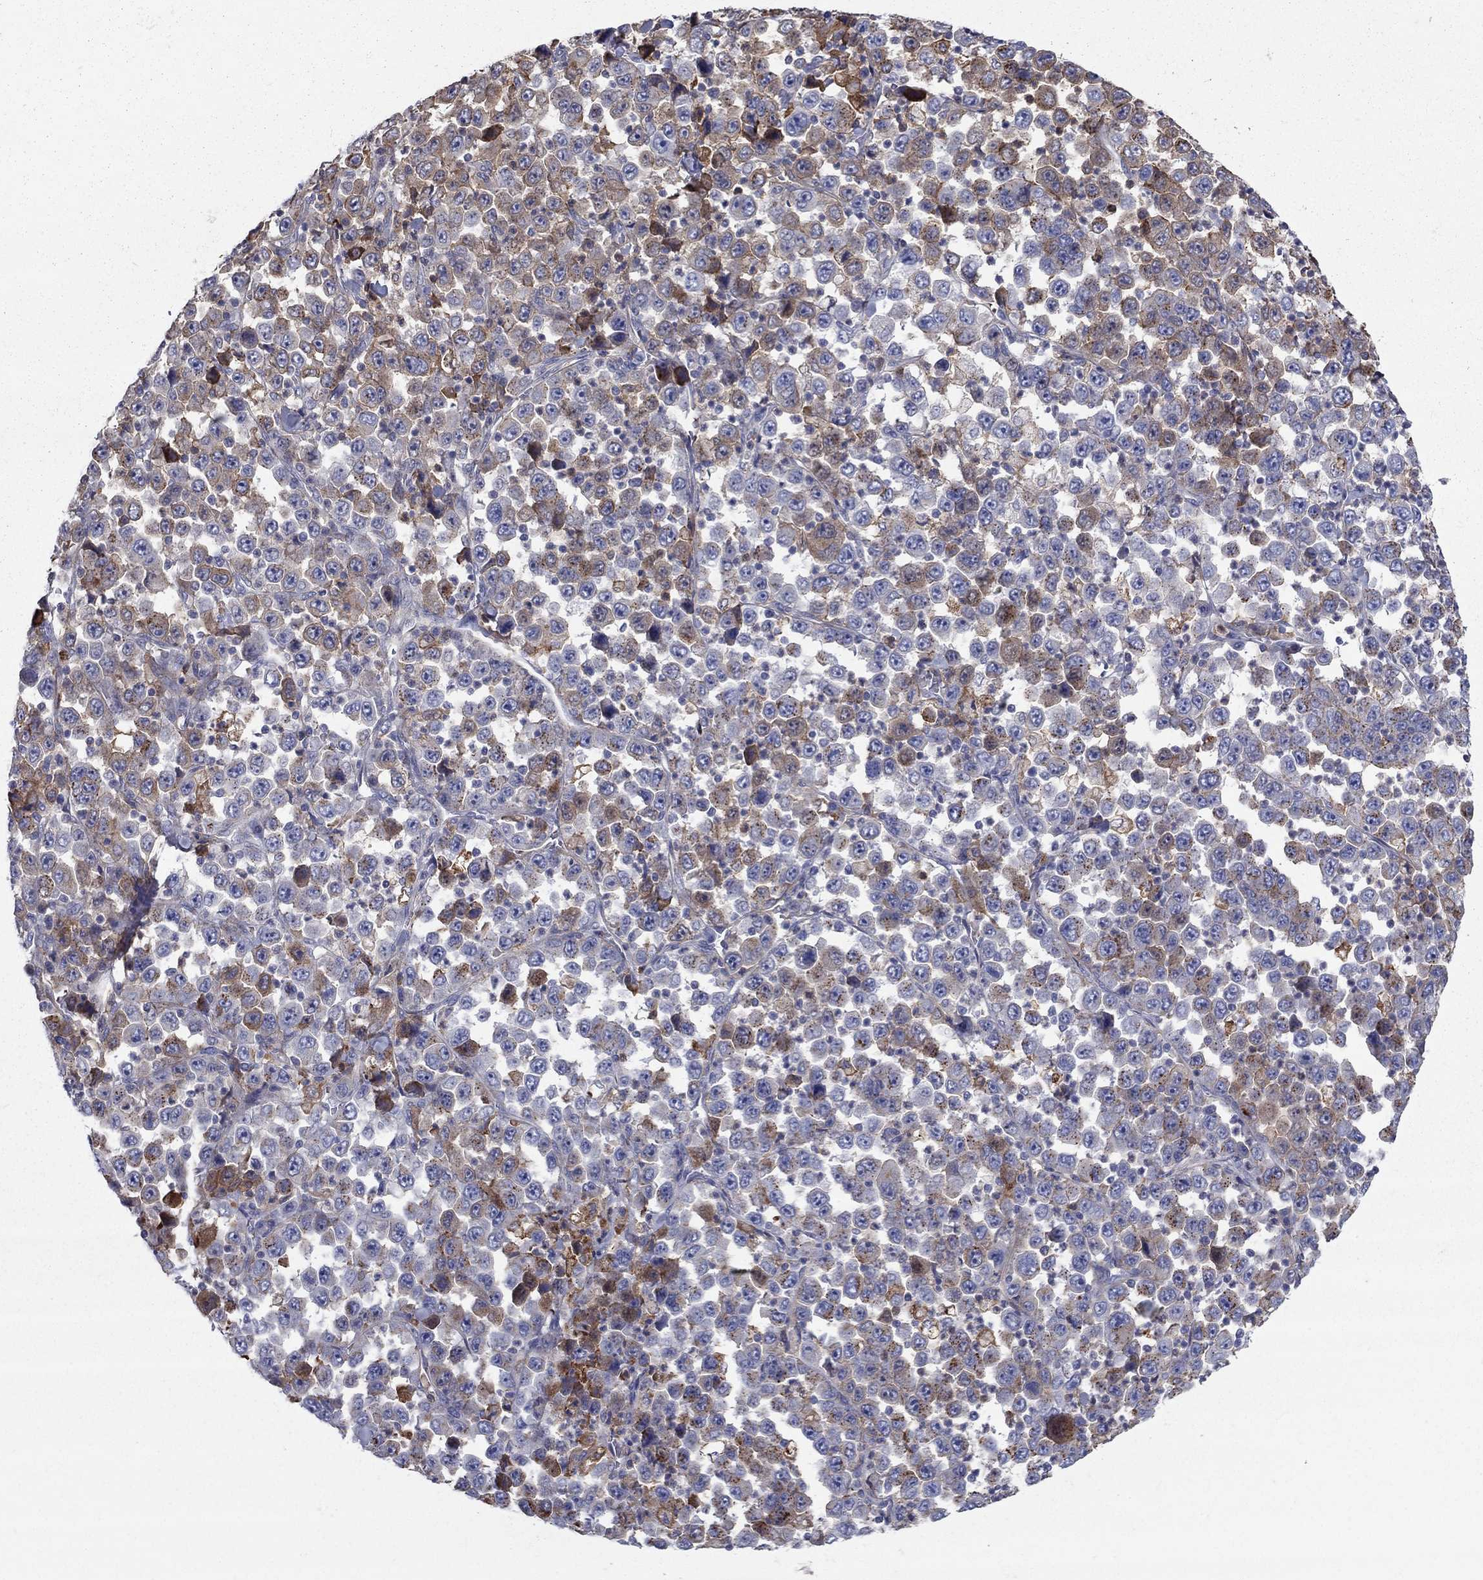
{"staining": {"intensity": "moderate", "quantity": "<25%", "location": "cytoplasmic/membranous"}, "tissue": "stomach cancer", "cell_type": "Tumor cells", "image_type": "cancer", "snomed": [{"axis": "morphology", "description": "Normal tissue, NOS"}, {"axis": "morphology", "description": "Adenocarcinoma, NOS"}, {"axis": "topography", "description": "Stomach, upper"}, {"axis": "topography", "description": "Stomach"}], "caption": "A brown stain shows moderate cytoplasmic/membranous positivity of a protein in human stomach cancer (adenocarcinoma) tumor cells.", "gene": "HPX", "patient": {"sex": "male", "age": 59}}